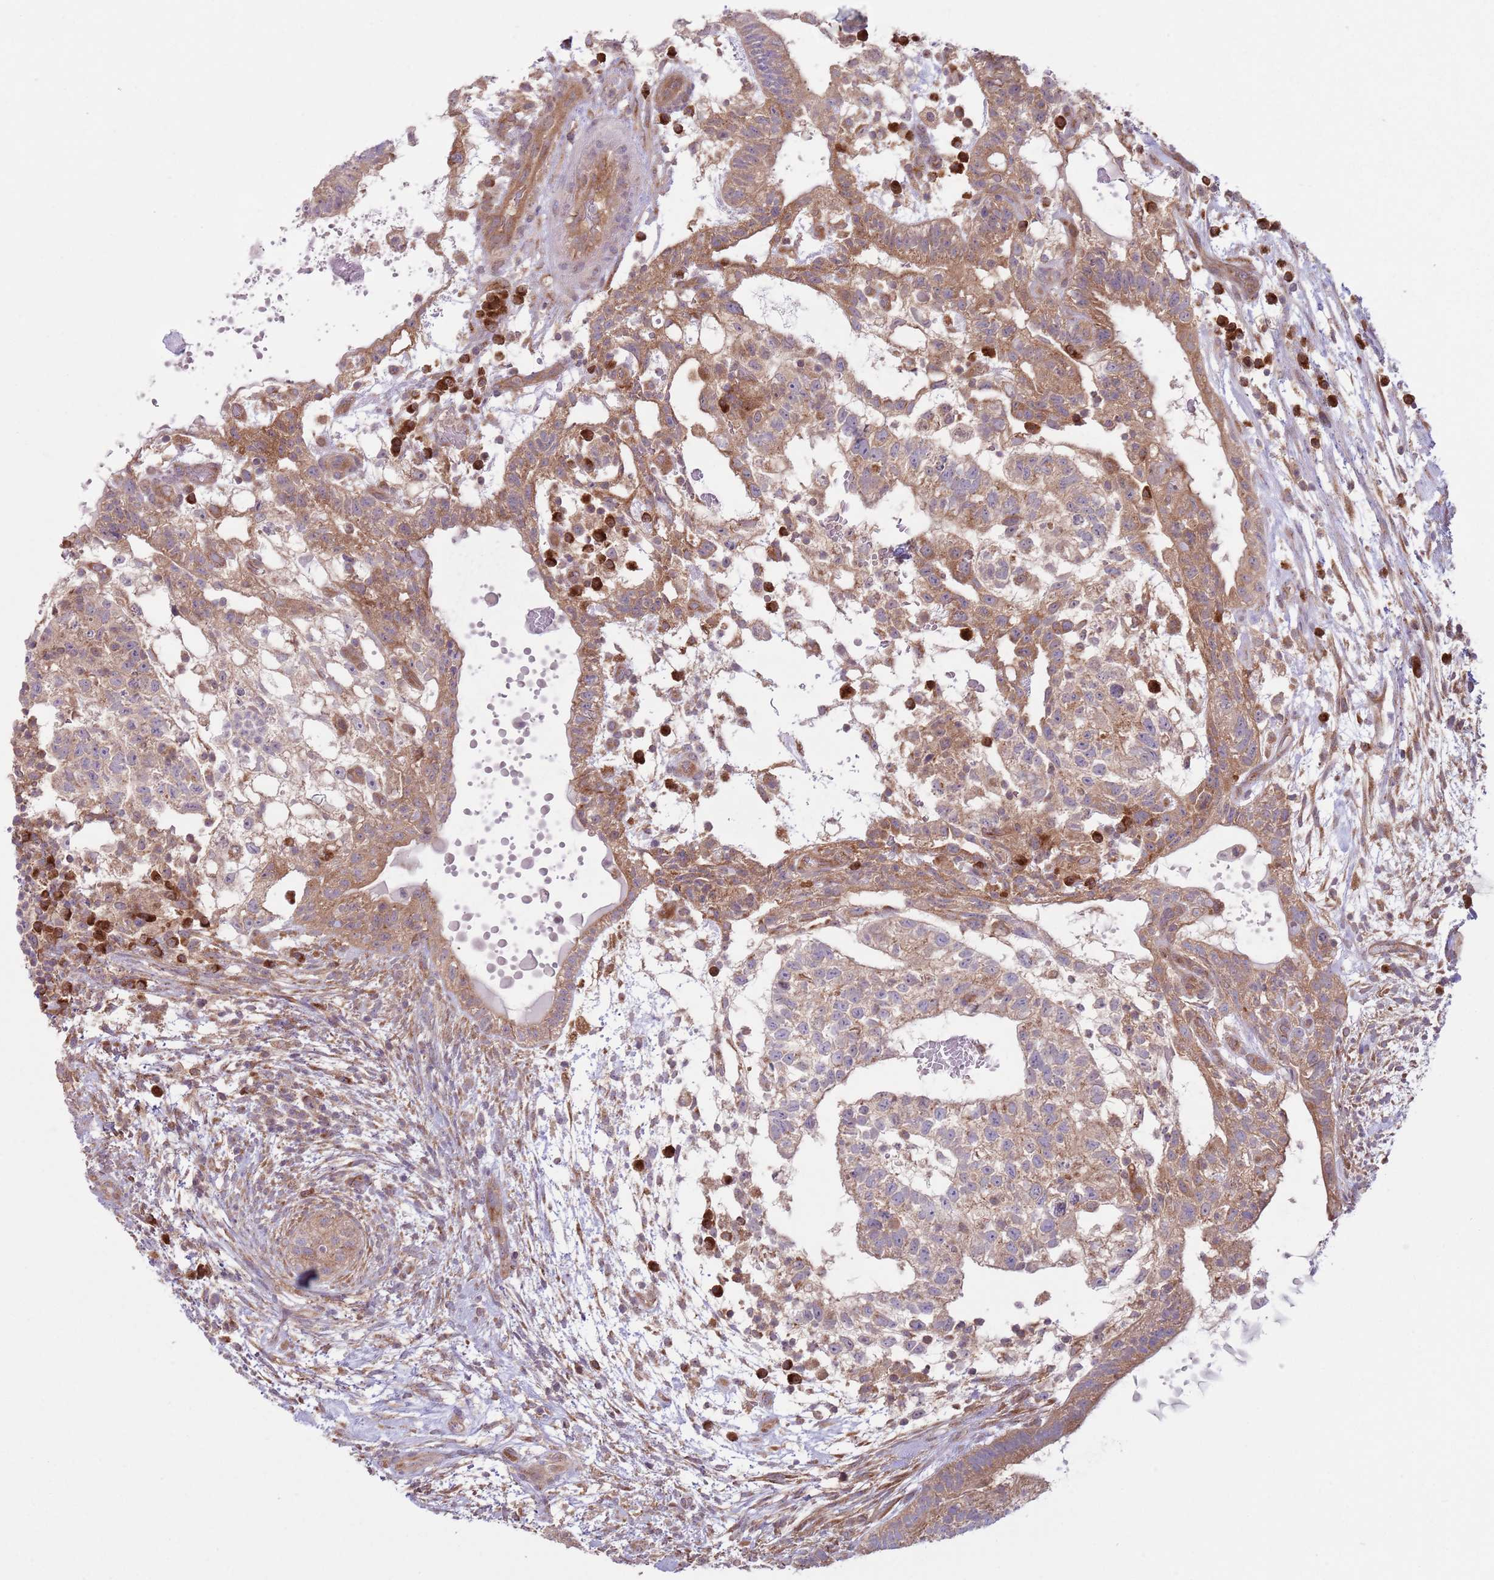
{"staining": {"intensity": "moderate", "quantity": "25%-75%", "location": "cytoplasmic/membranous"}, "tissue": "testis cancer", "cell_type": "Tumor cells", "image_type": "cancer", "snomed": [{"axis": "morphology", "description": "Normal tissue, NOS"}, {"axis": "morphology", "description": "Carcinoma, Embryonal, NOS"}, {"axis": "topography", "description": "Testis"}], "caption": "Embryonal carcinoma (testis) stained for a protein exhibits moderate cytoplasmic/membranous positivity in tumor cells. The protein is stained brown, and the nuclei are stained in blue (DAB (3,3'-diaminobenzidine) IHC with brightfield microscopy, high magnification).", "gene": "COPE", "patient": {"sex": "male", "age": 32}}